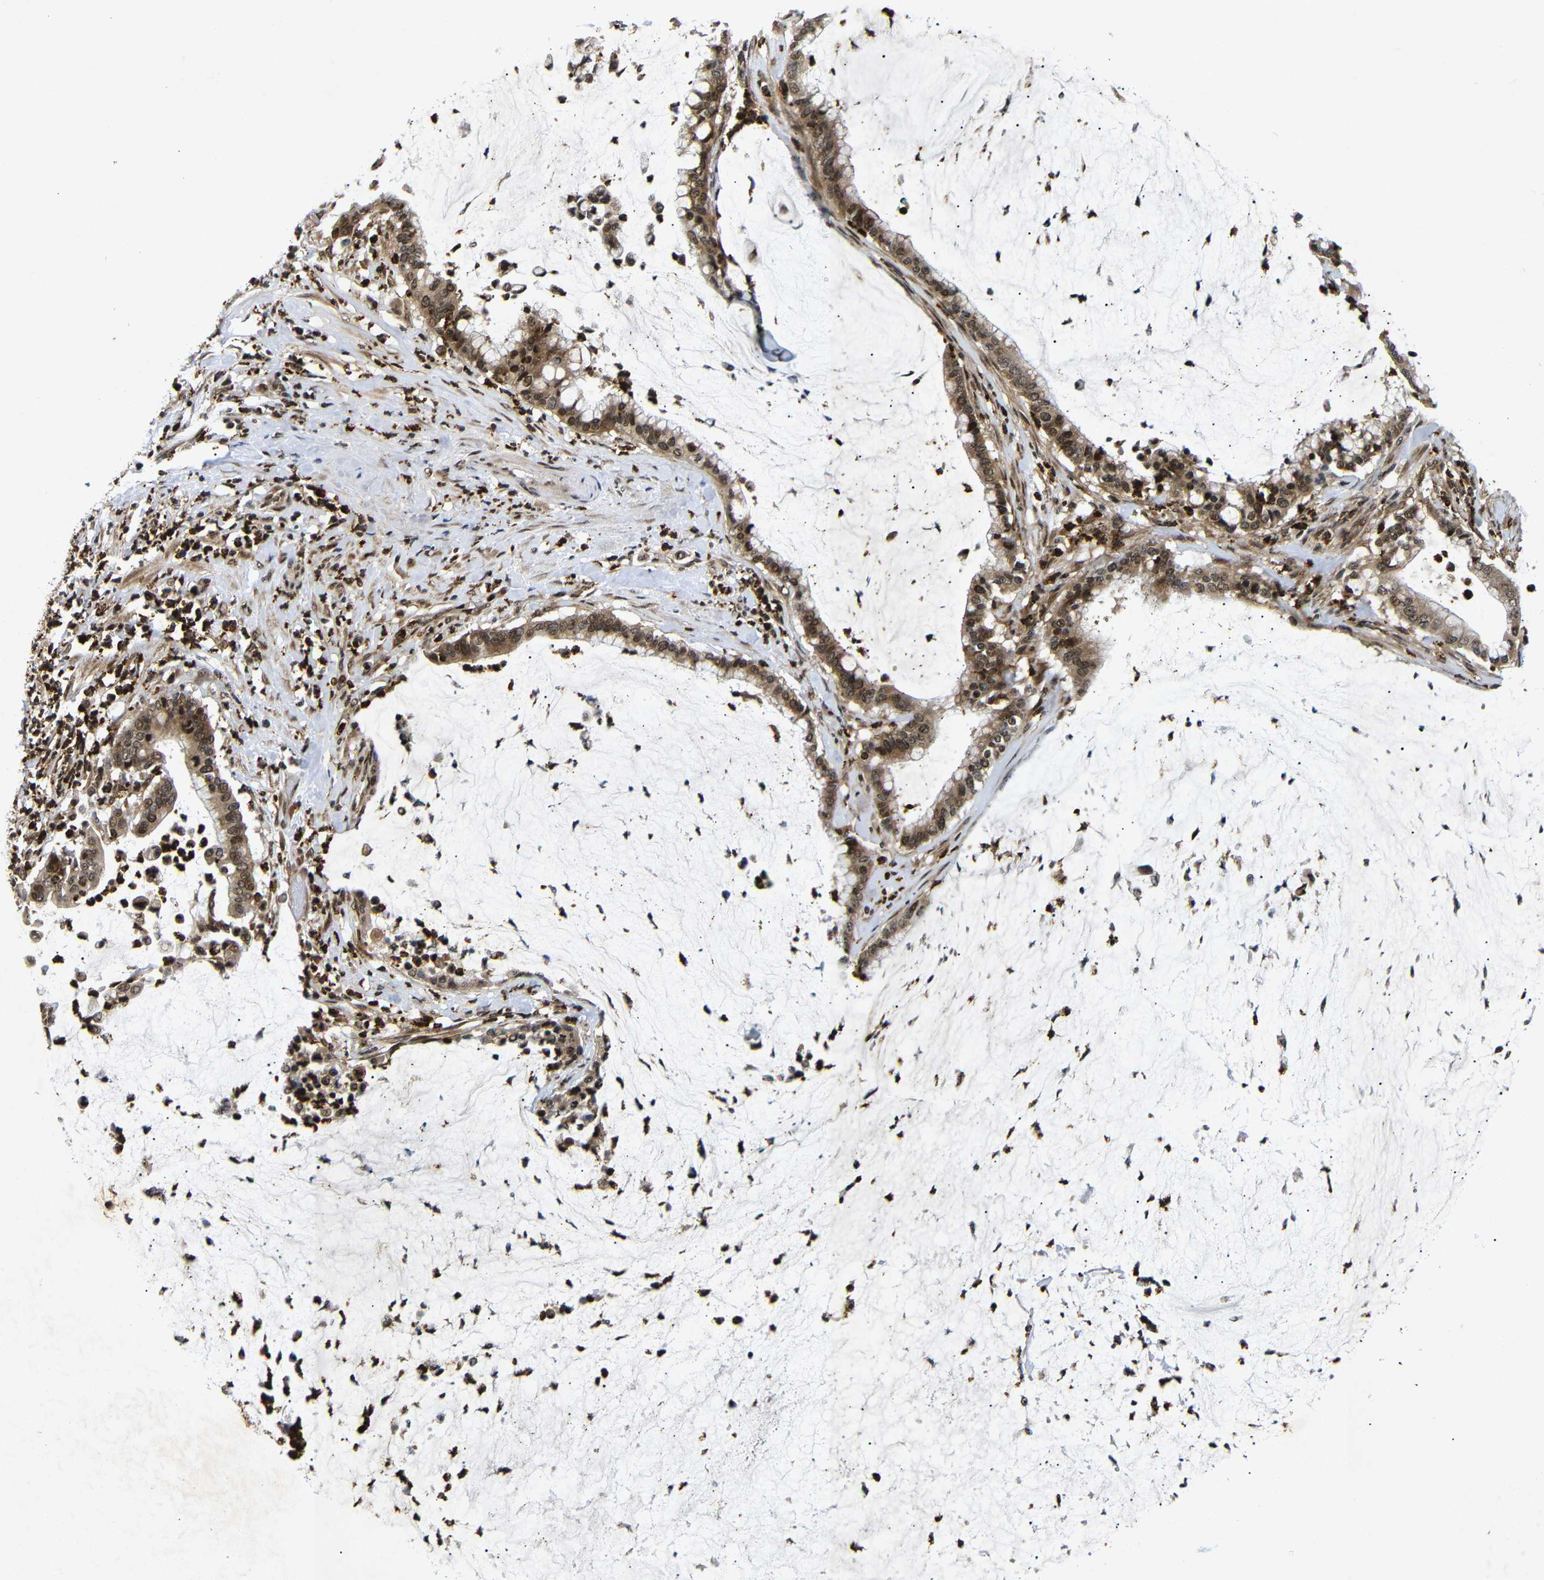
{"staining": {"intensity": "moderate", "quantity": ">75%", "location": "cytoplasmic/membranous,nuclear"}, "tissue": "pancreatic cancer", "cell_type": "Tumor cells", "image_type": "cancer", "snomed": [{"axis": "morphology", "description": "Adenocarcinoma, NOS"}, {"axis": "topography", "description": "Pancreas"}], "caption": "A histopathology image of human pancreatic cancer stained for a protein demonstrates moderate cytoplasmic/membranous and nuclear brown staining in tumor cells.", "gene": "KIF23", "patient": {"sex": "male", "age": 41}}